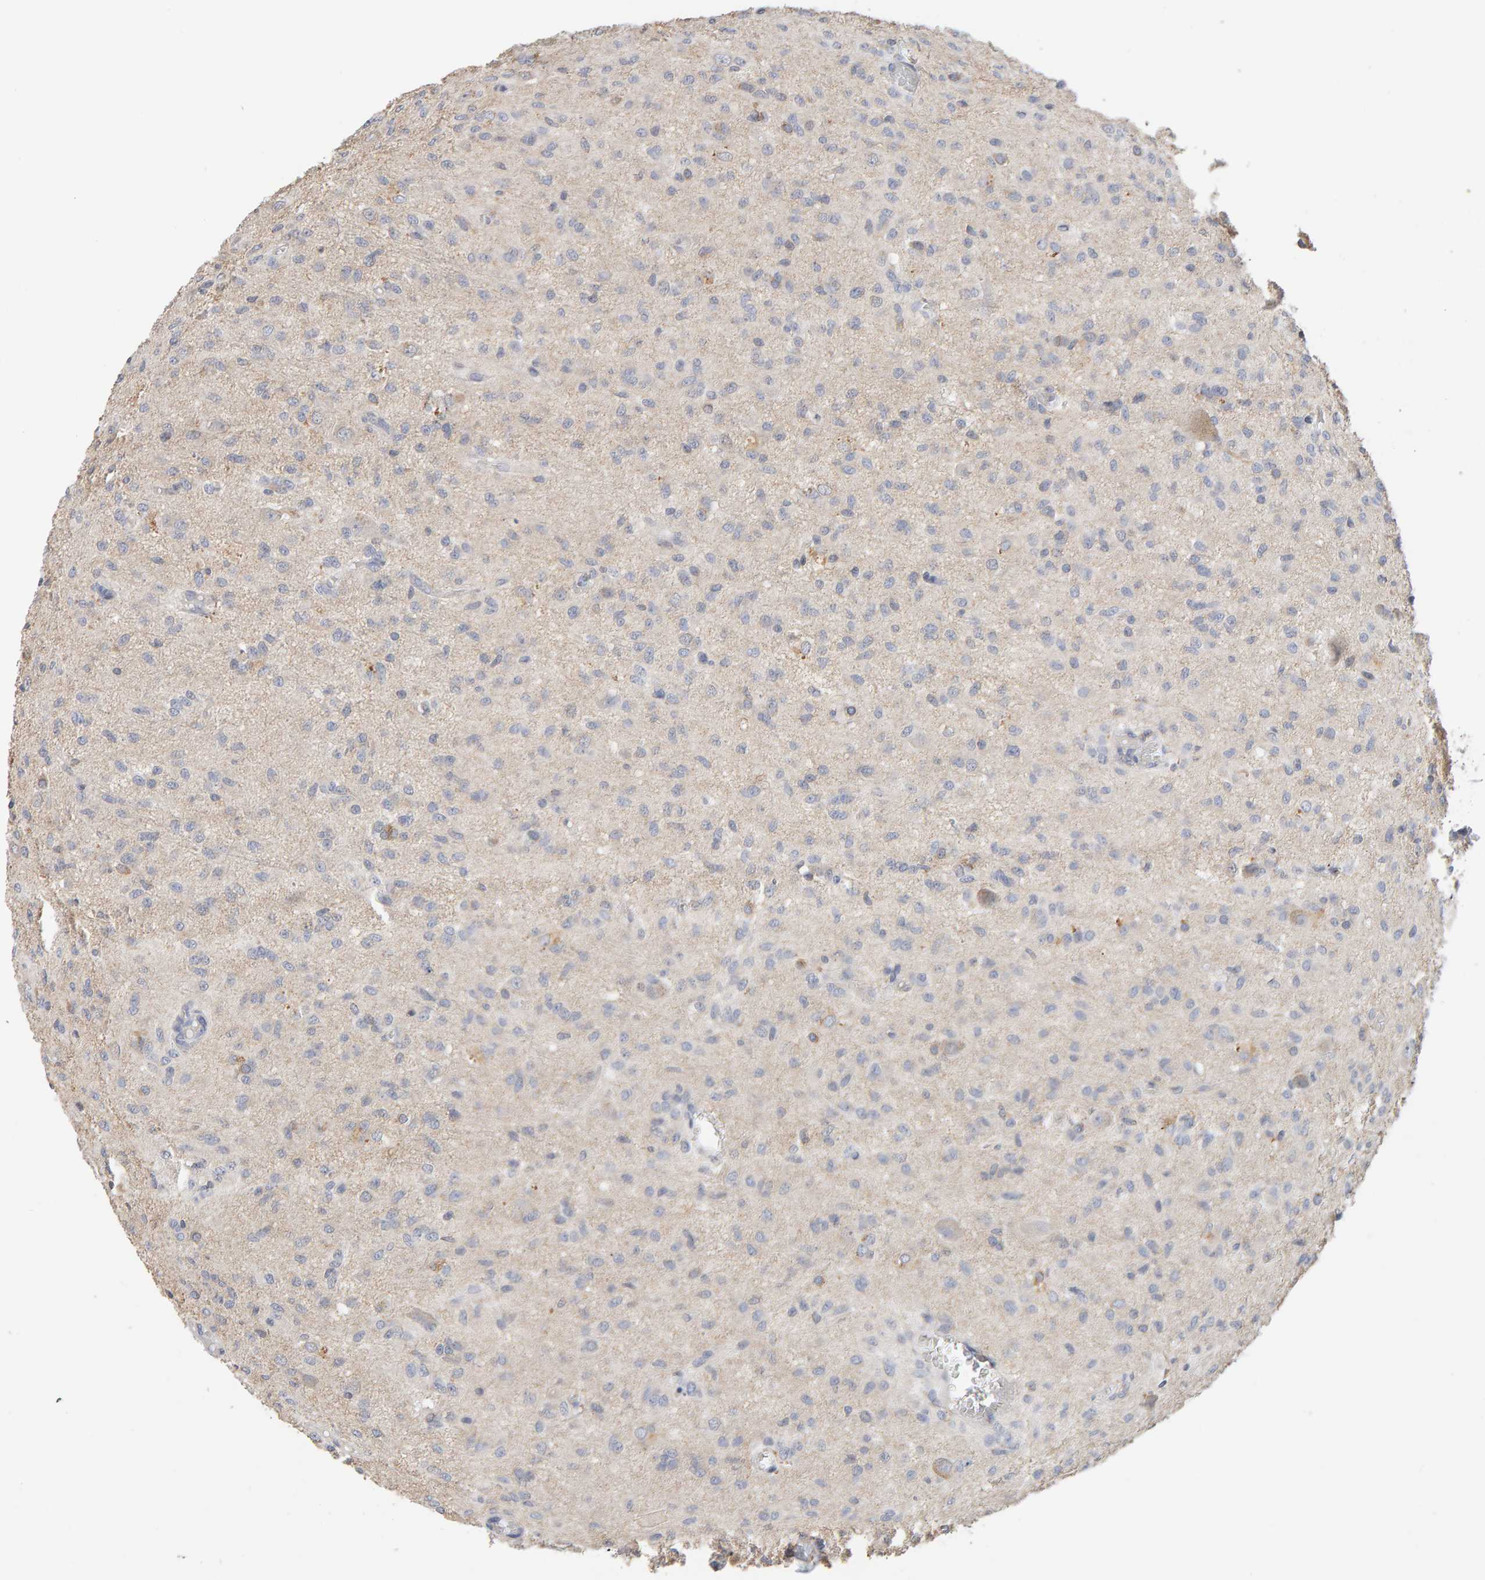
{"staining": {"intensity": "negative", "quantity": "none", "location": "none"}, "tissue": "glioma", "cell_type": "Tumor cells", "image_type": "cancer", "snomed": [{"axis": "morphology", "description": "Glioma, malignant, High grade"}, {"axis": "topography", "description": "Brain"}], "caption": "Glioma was stained to show a protein in brown. There is no significant expression in tumor cells.", "gene": "SGPL1", "patient": {"sex": "female", "age": 59}}